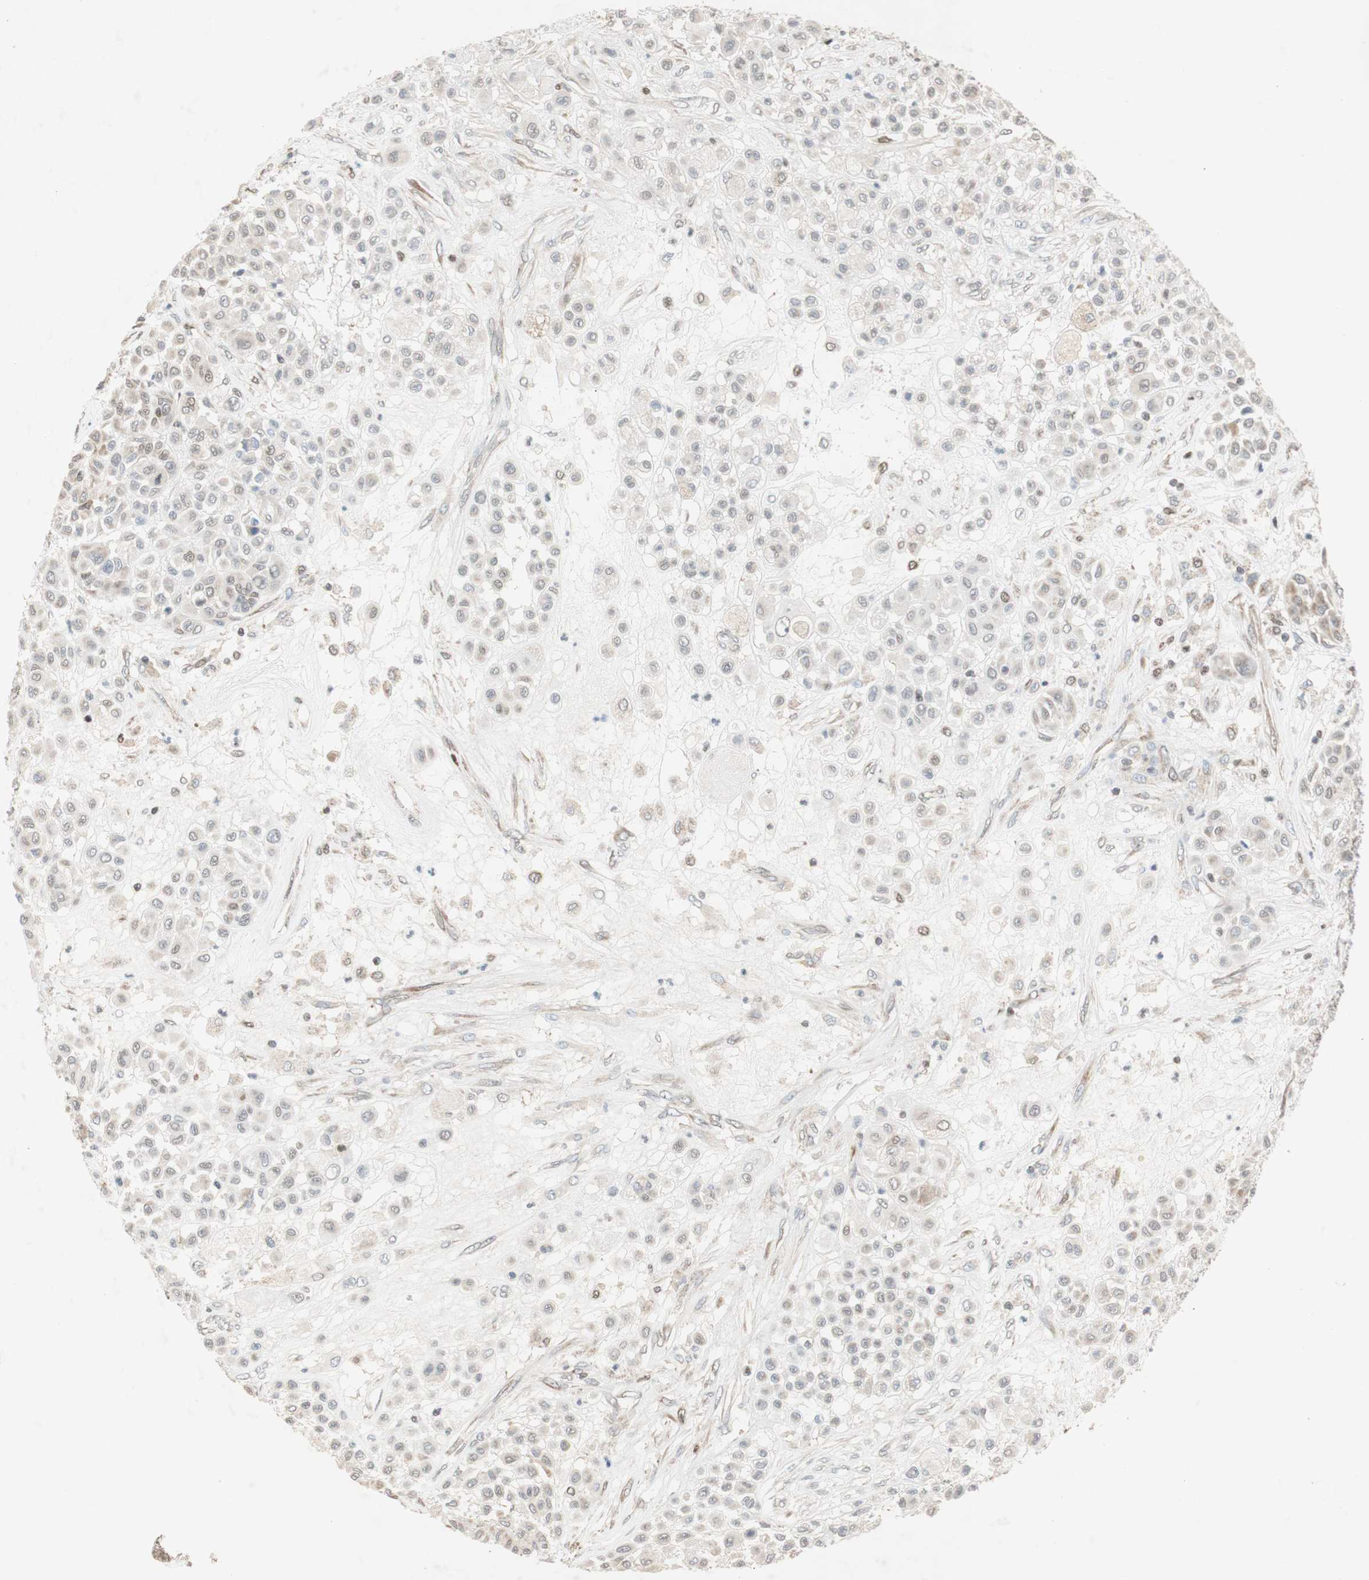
{"staining": {"intensity": "negative", "quantity": "none", "location": "none"}, "tissue": "melanoma", "cell_type": "Tumor cells", "image_type": "cancer", "snomed": [{"axis": "morphology", "description": "Malignant melanoma, Metastatic site"}, {"axis": "topography", "description": "Soft tissue"}], "caption": "Immunohistochemical staining of malignant melanoma (metastatic site) exhibits no significant expression in tumor cells. The staining is performed using DAB brown chromogen with nuclei counter-stained in using hematoxylin.", "gene": "DNMT3A", "patient": {"sex": "male", "age": 41}}